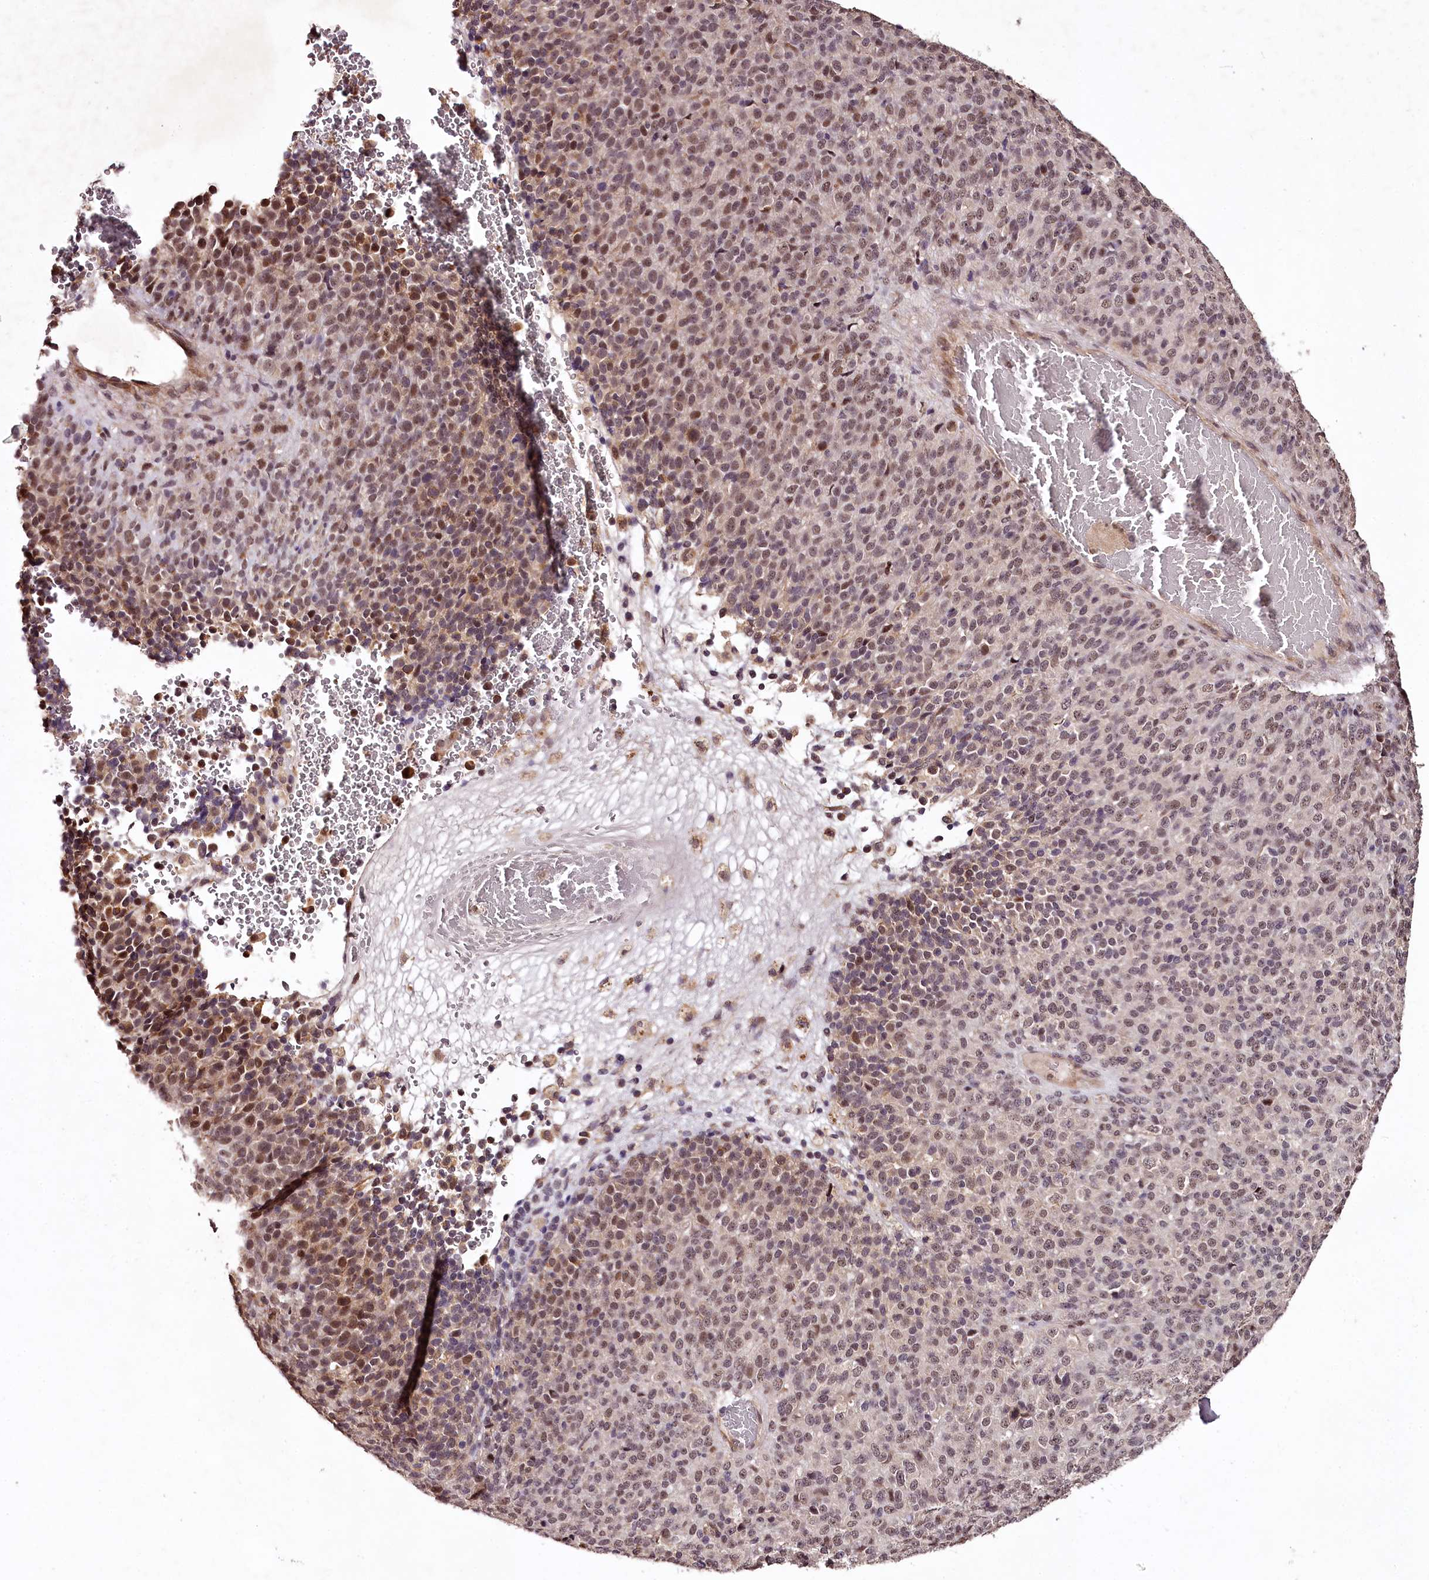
{"staining": {"intensity": "moderate", "quantity": "25%-75%", "location": "nuclear"}, "tissue": "melanoma", "cell_type": "Tumor cells", "image_type": "cancer", "snomed": [{"axis": "morphology", "description": "Malignant melanoma, Metastatic site"}, {"axis": "topography", "description": "Brain"}], "caption": "Approximately 25%-75% of tumor cells in human malignant melanoma (metastatic site) reveal moderate nuclear protein expression as visualized by brown immunohistochemical staining.", "gene": "MAML3", "patient": {"sex": "female", "age": 56}}